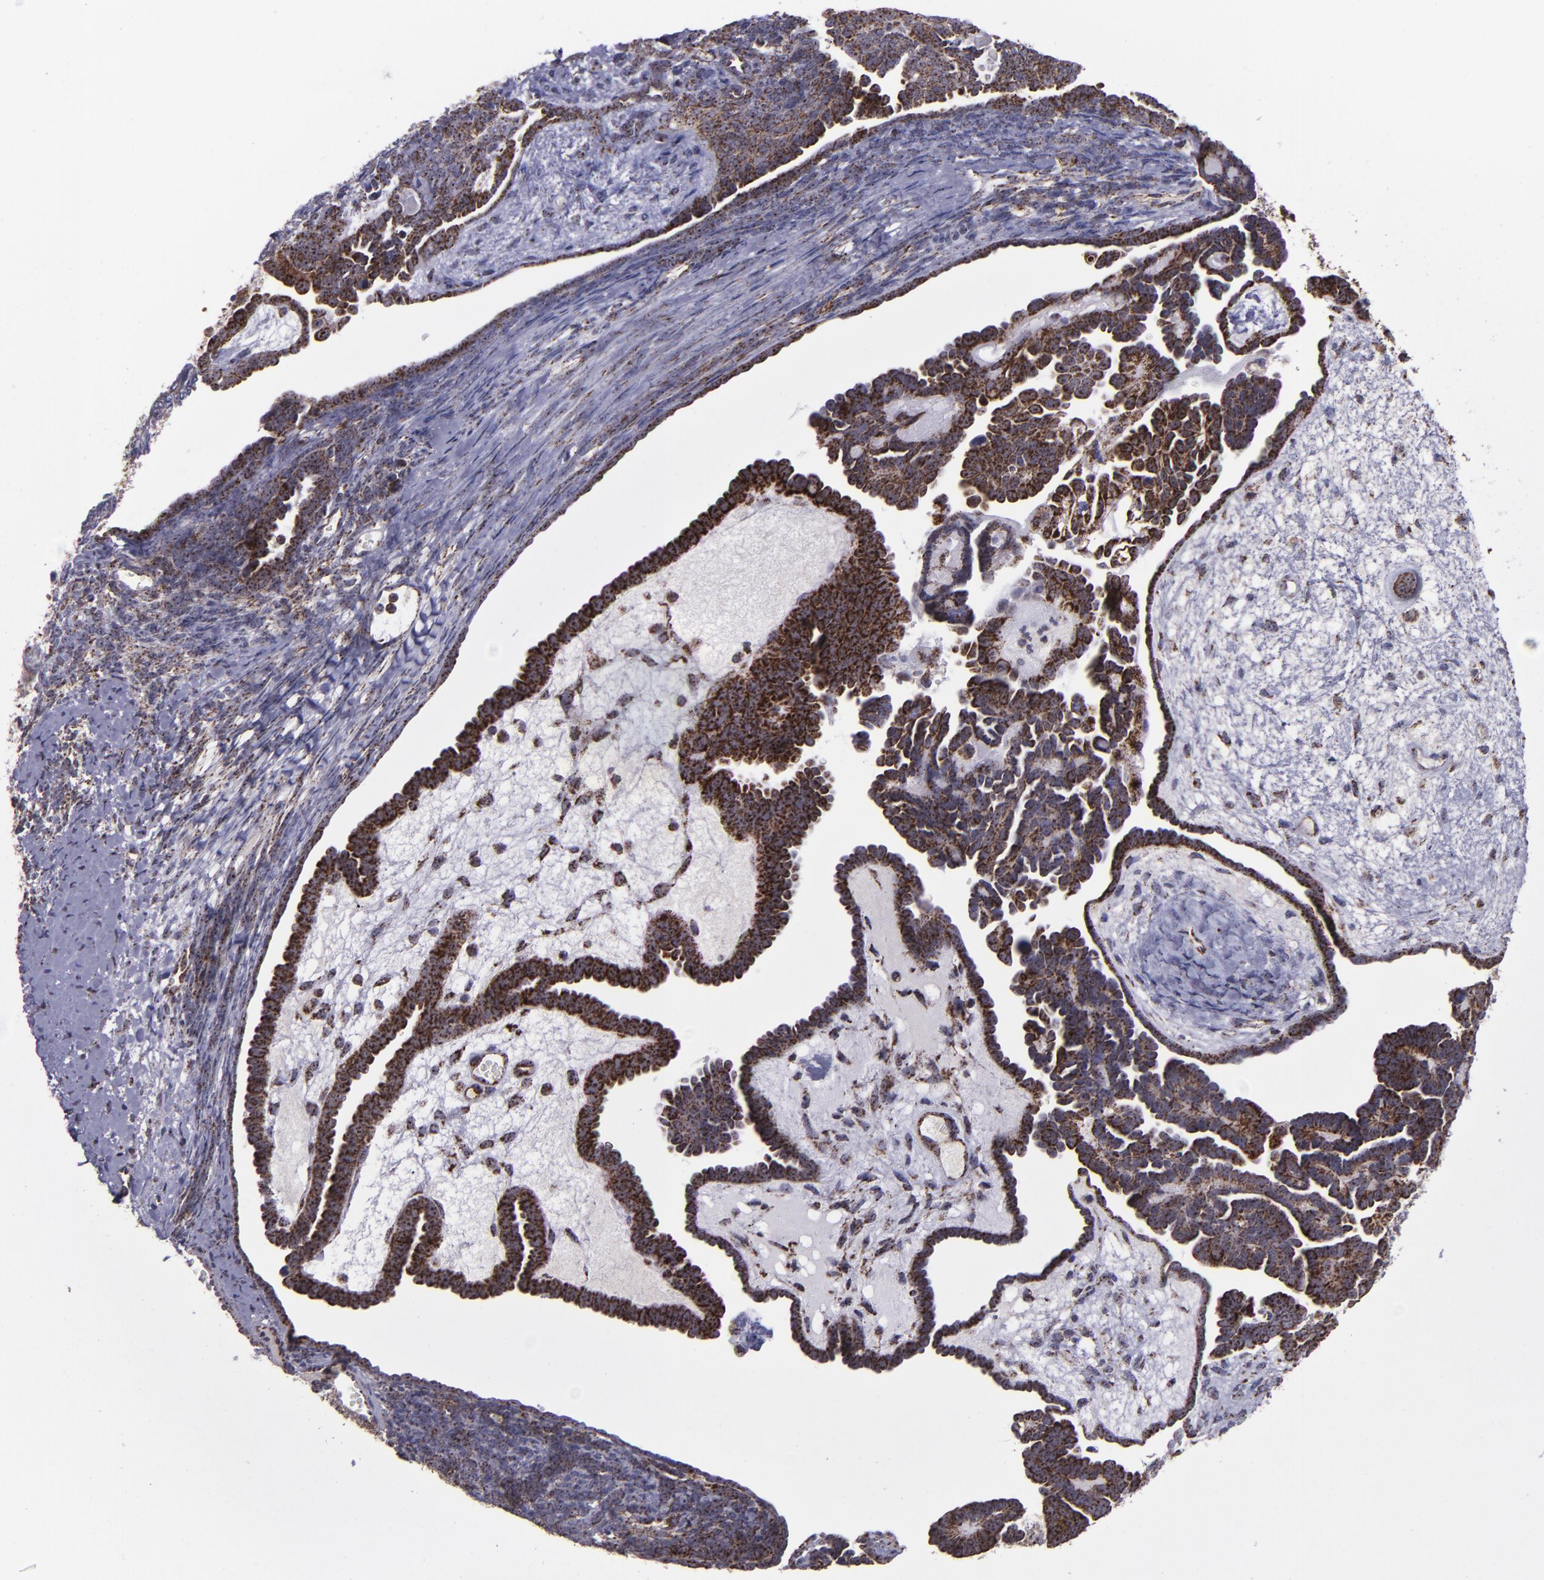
{"staining": {"intensity": "strong", "quantity": ">75%", "location": "cytoplasmic/membranous"}, "tissue": "endometrial cancer", "cell_type": "Tumor cells", "image_type": "cancer", "snomed": [{"axis": "morphology", "description": "Neoplasm, malignant, NOS"}, {"axis": "topography", "description": "Endometrium"}], "caption": "Immunohistochemistry (IHC) (DAB) staining of human endometrial cancer (neoplasm (malignant)) reveals strong cytoplasmic/membranous protein expression in approximately >75% of tumor cells. Using DAB (3,3'-diaminobenzidine) (brown) and hematoxylin (blue) stains, captured at high magnification using brightfield microscopy.", "gene": "LONP1", "patient": {"sex": "female", "age": 74}}